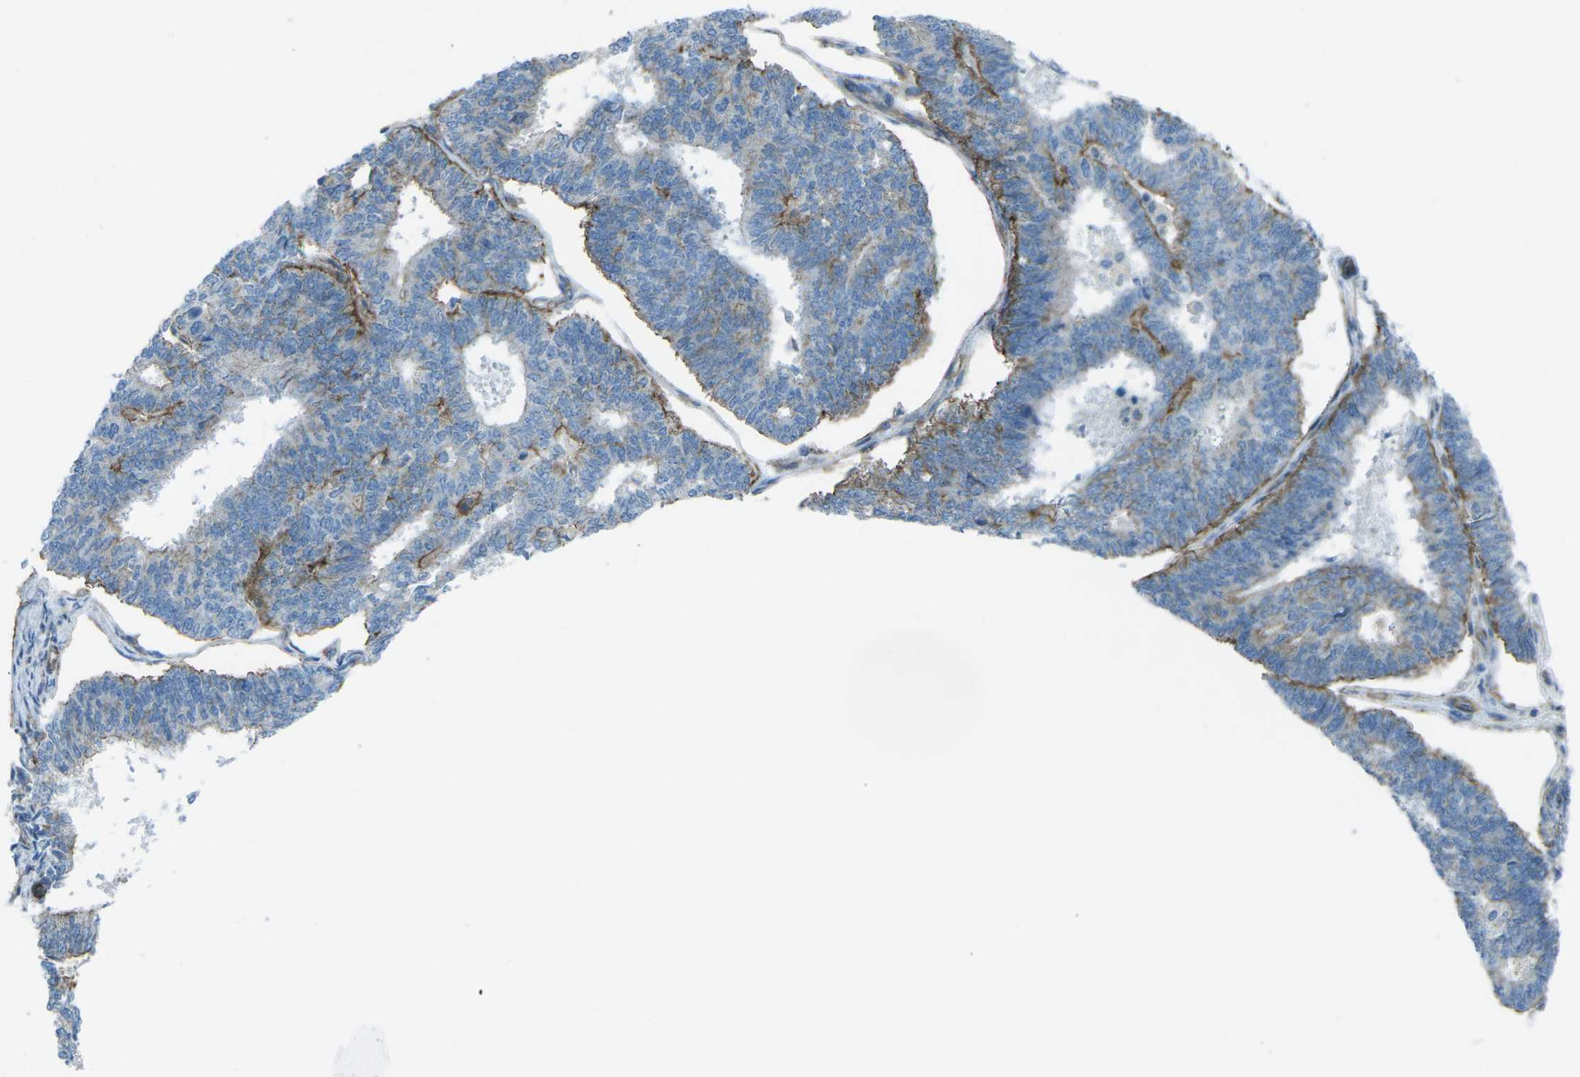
{"staining": {"intensity": "negative", "quantity": "none", "location": "none"}, "tissue": "endometrial cancer", "cell_type": "Tumor cells", "image_type": "cancer", "snomed": [{"axis": "morphology", "description": "Adenocarcinoma, NOS"}, {"axis": "topography", "description": "Endometrium"}], "caption": "The IHC image has no significant positivity in tumor cells of endometrial cancer tissue. Nuclei are stained in blue.", "gene": "UTRN", "patient": {"sex": "female", "age": 70}}